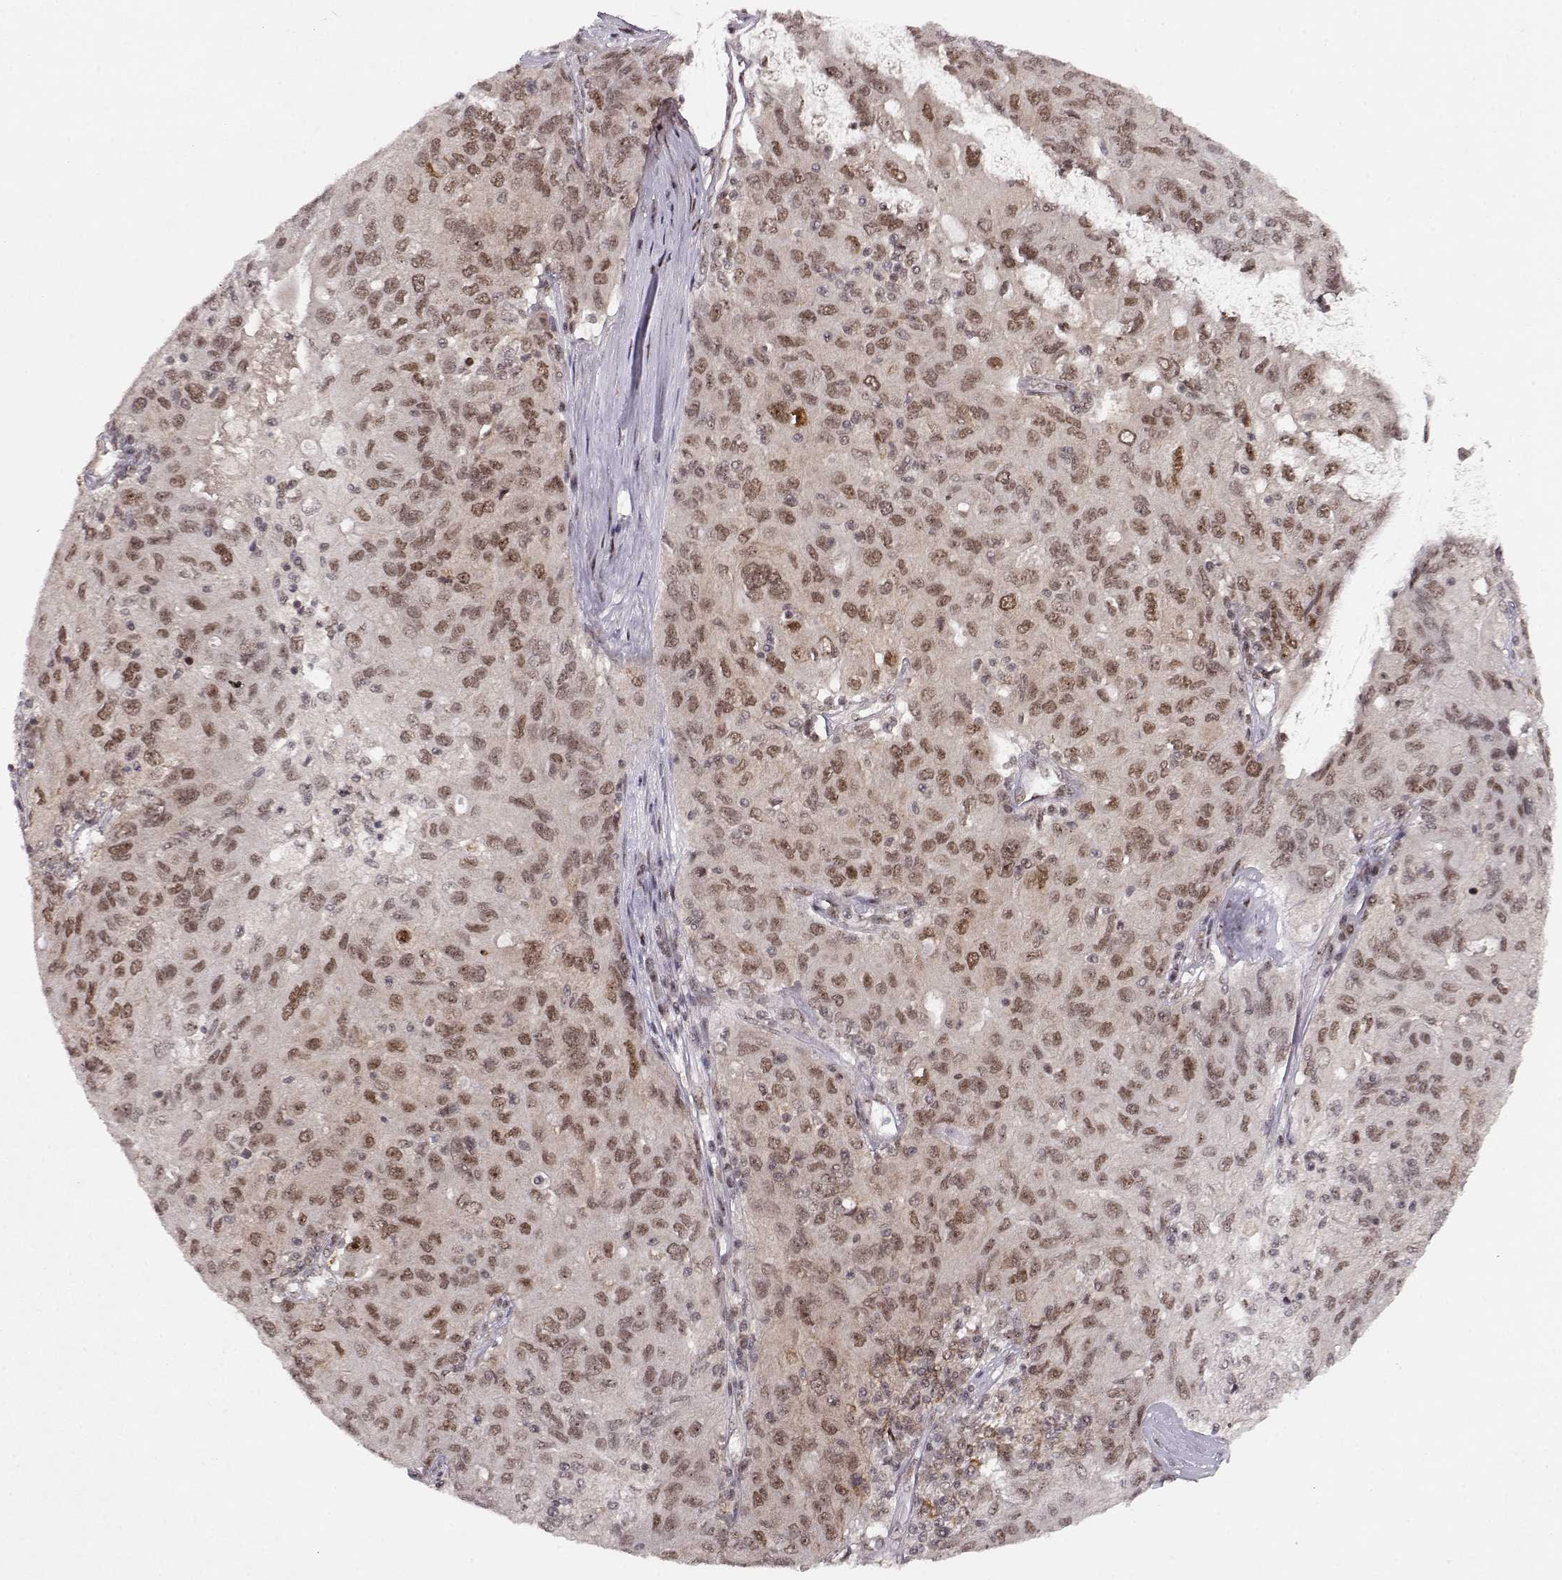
{"staining": {"intensity": "moderate", "quantity": "25%-75%", "location": "nuclear"}, "tissue": "ovarian cancer", "cell_type": "Tumor cells", "image_type": "cancer", "snomed": [{"axis": "morphology", "description": "Carcinoma, endometroid"}, {"axis": "topography", "description": "Ovary"}], "caption": "A photomicrograph of human ovarian cancer (endometroid carcinoma) stained for a protein reveals moderate nuclear brown staining in tumor cells.", "gene": "CSNK2A1", "patient": {"sex": "female", "age": 50}}